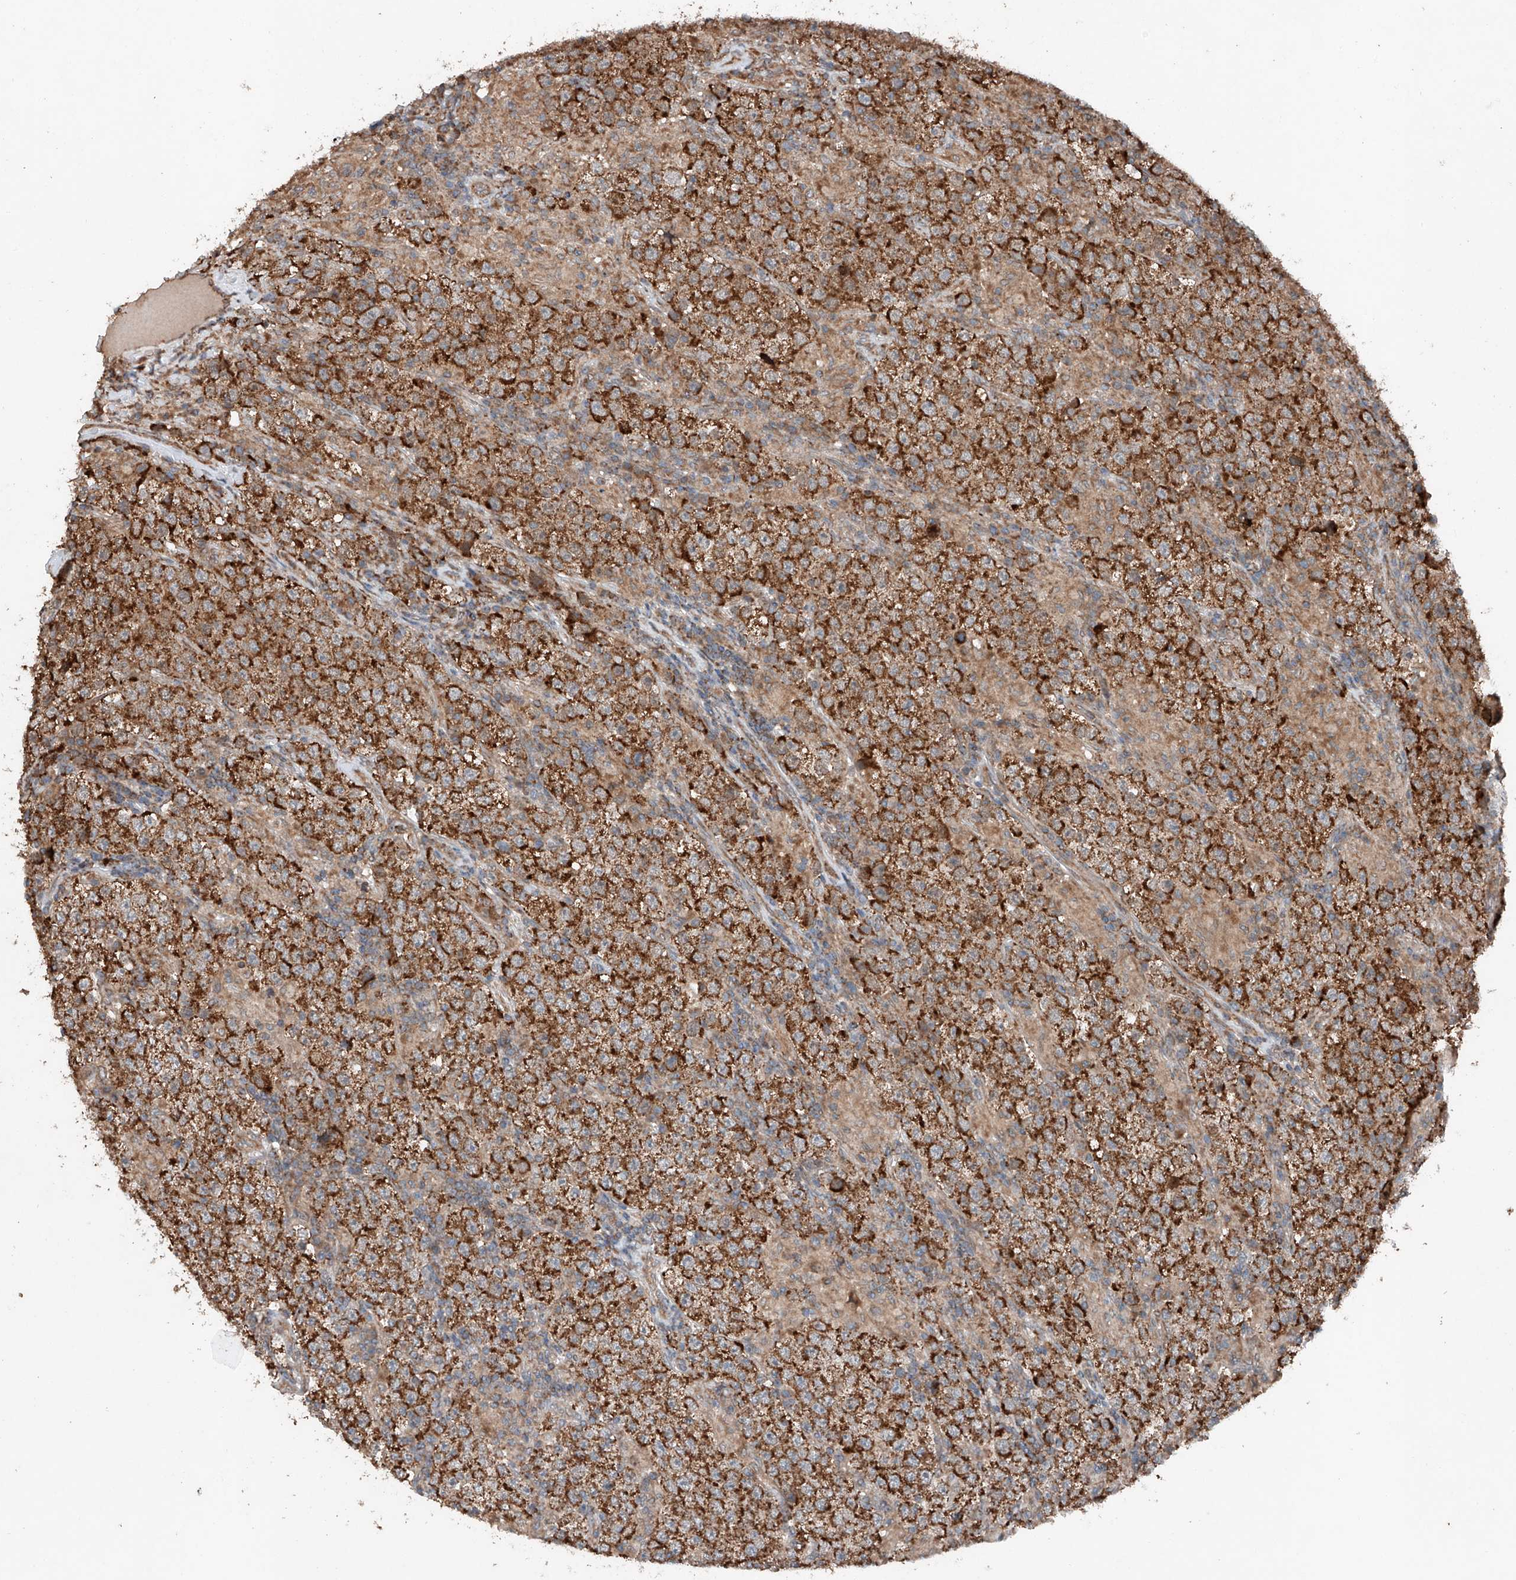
{"staining": {"intensity": "strong", "quantity": ">75%", "location": "cytoplasmic/membranous"}, "tissue": "testis cancer", "cell_type": "Tumor cells", "image_type": "cancer", "snomed": [{"axis": "morphology", "description": "Normal tissue, NOS"}, {"axis": "morphology", "description": "Urothelial carcinoma, High grade"}, {"axis": "morphology", "description": "Seminoma, NOS"}, {"axis": "morphology", "description": "Carcinoma, Embryonal, NOS"}, {"axis": "topography", "description": "Urinary bladder"}, {"axis": "topography", "description": "Testis"}], "caption": "Immunohistochemical staining of human testis cancer shows high levels of strong cytoplasmic/membranous staining in about >75% of tumor cells.", "gene": "AP4B1", "patient": {"sex": "male", "age": 41}}